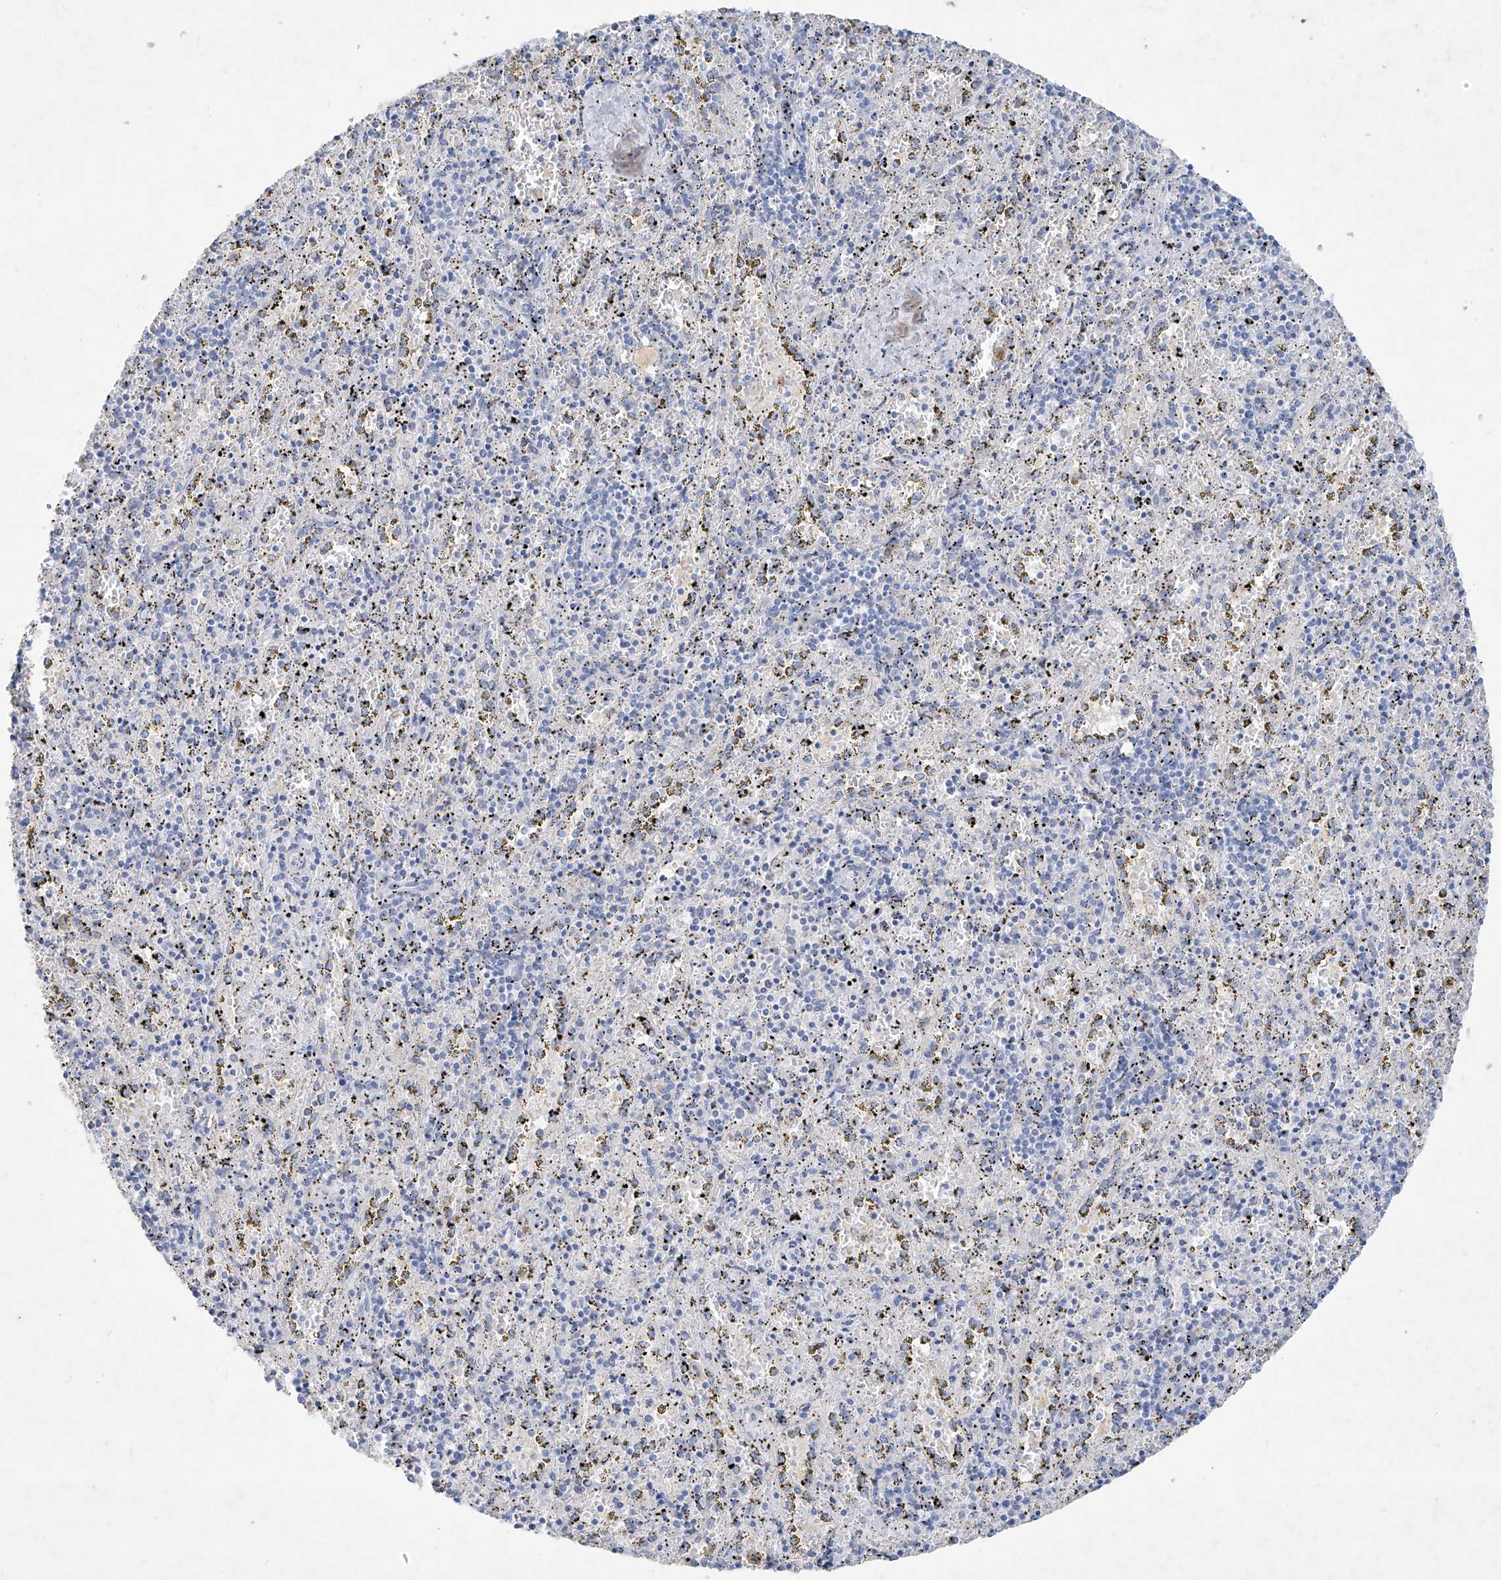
{"staining": {"intensity": "negative", "quantity": "none", "location": "none"}, "tissue": "spleen", "cell_type": "Cells in red pulp", "image_type": "normal", "snomed": [{"axis": "morphology", "description": "Normal tissue, NOS"}, {"axis": "topography", "description": "Spleen"}], "caption": "Immunohistochemistry micrograph of unremarkable human spleen stained for a protein (brown), which exhibits no expression in cells in red pulp.", "gene": "ASNS", "patient": {"sex": "male", "age": 11}}